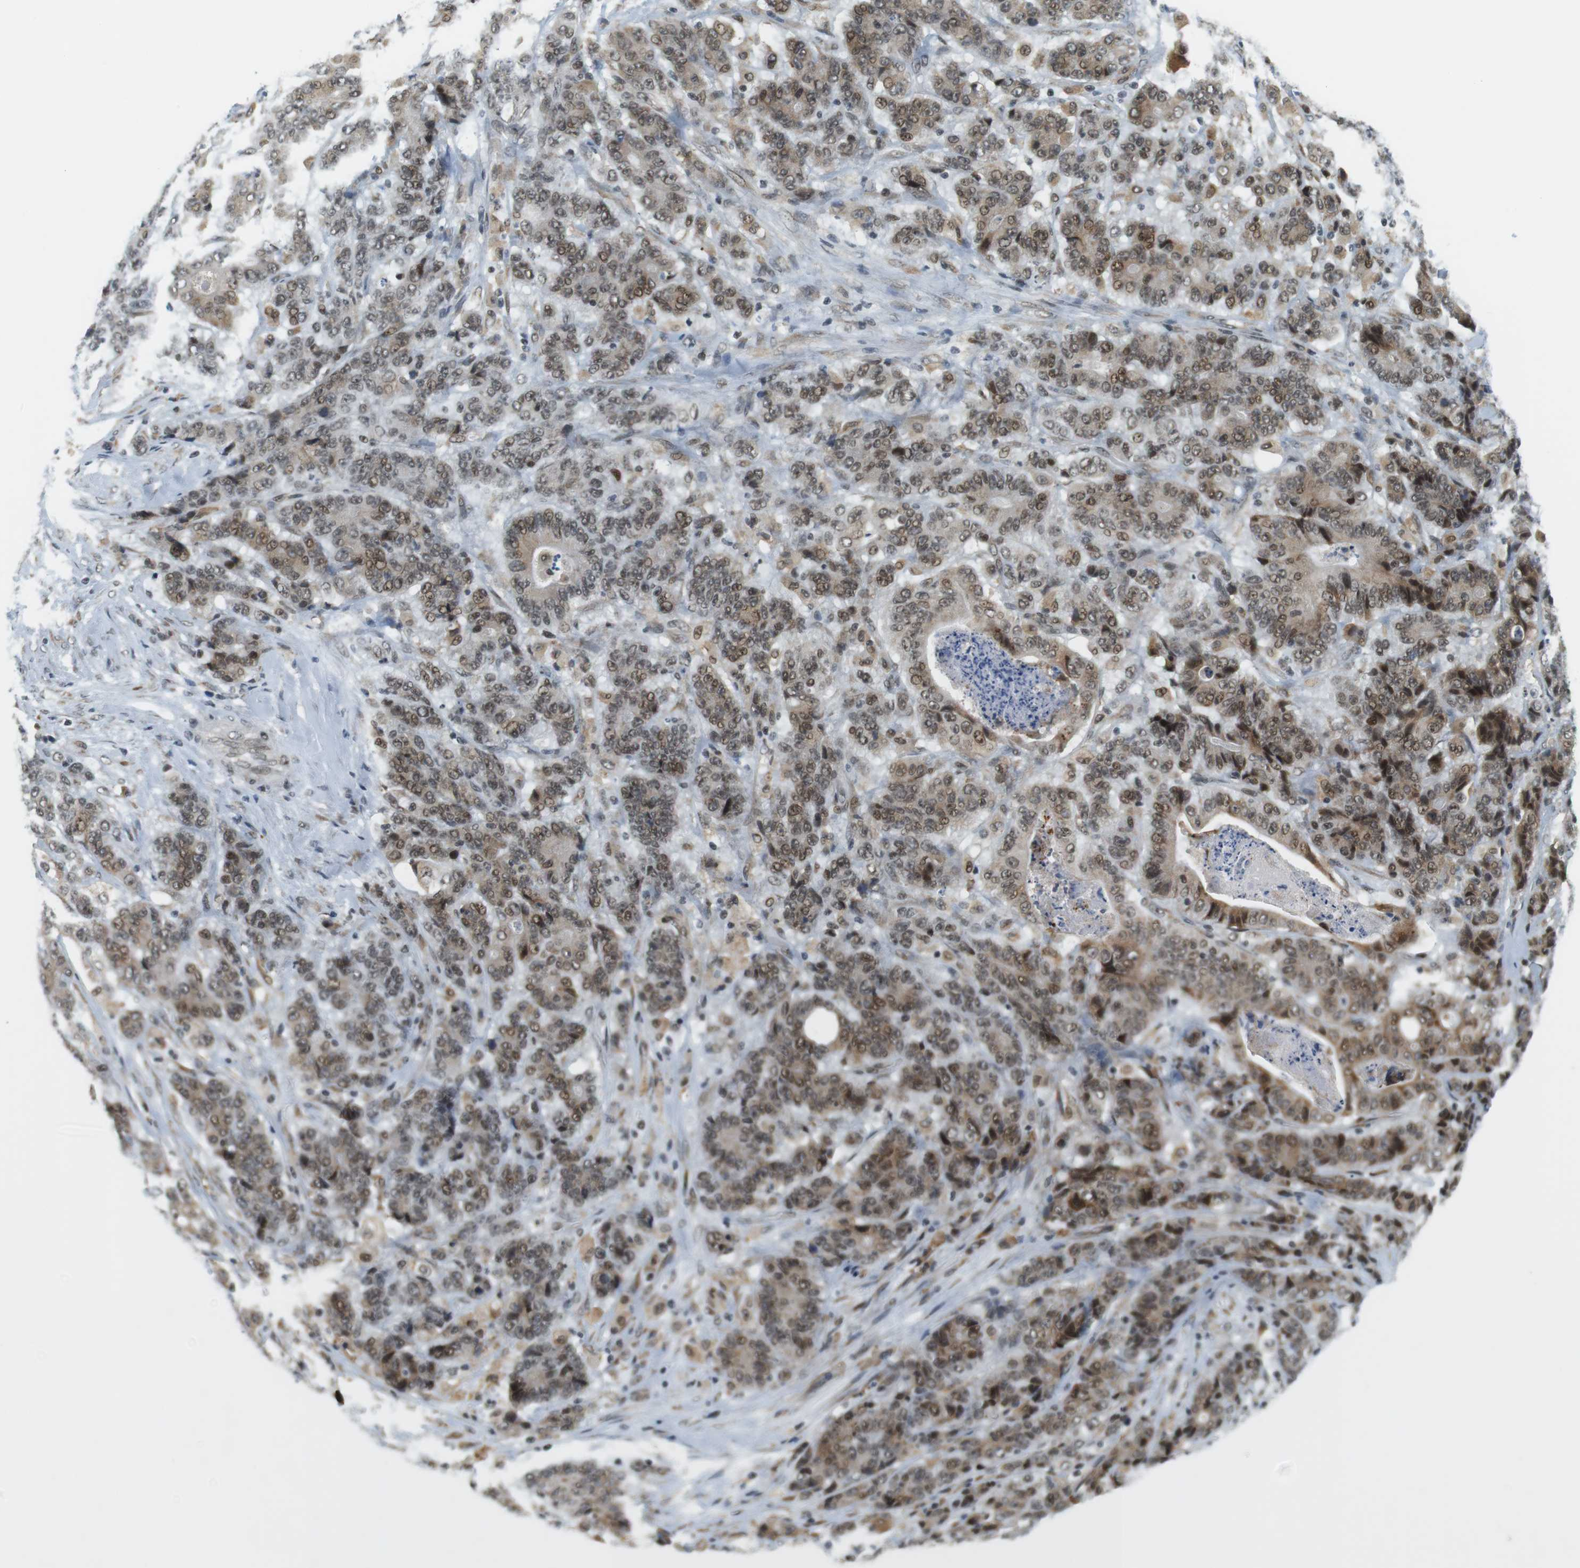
{"staining": {"intensity": "moderate", "quantity": "25%-75%", "location": "cytoplasmic/membranous,nuclear"}, "tissue": "stomach cancer", "cell_type": "Tumor cells", "image_type": "cancer", "snomed": [{"axis": "morphology", "description": "Adenocarcinoma, NOS"}, {"axis": "topography", "description": "Stomach"}], "caption": "A histopathology image showing moderate cytoplasmic/membranous and nuclear positivity in approximately 25%-75% of tumor cells in stomach cancer, as visualized by brown immunohistochemical staining.", "gene": "RNF38", "patient": {"sex": "female", "age": 73}}